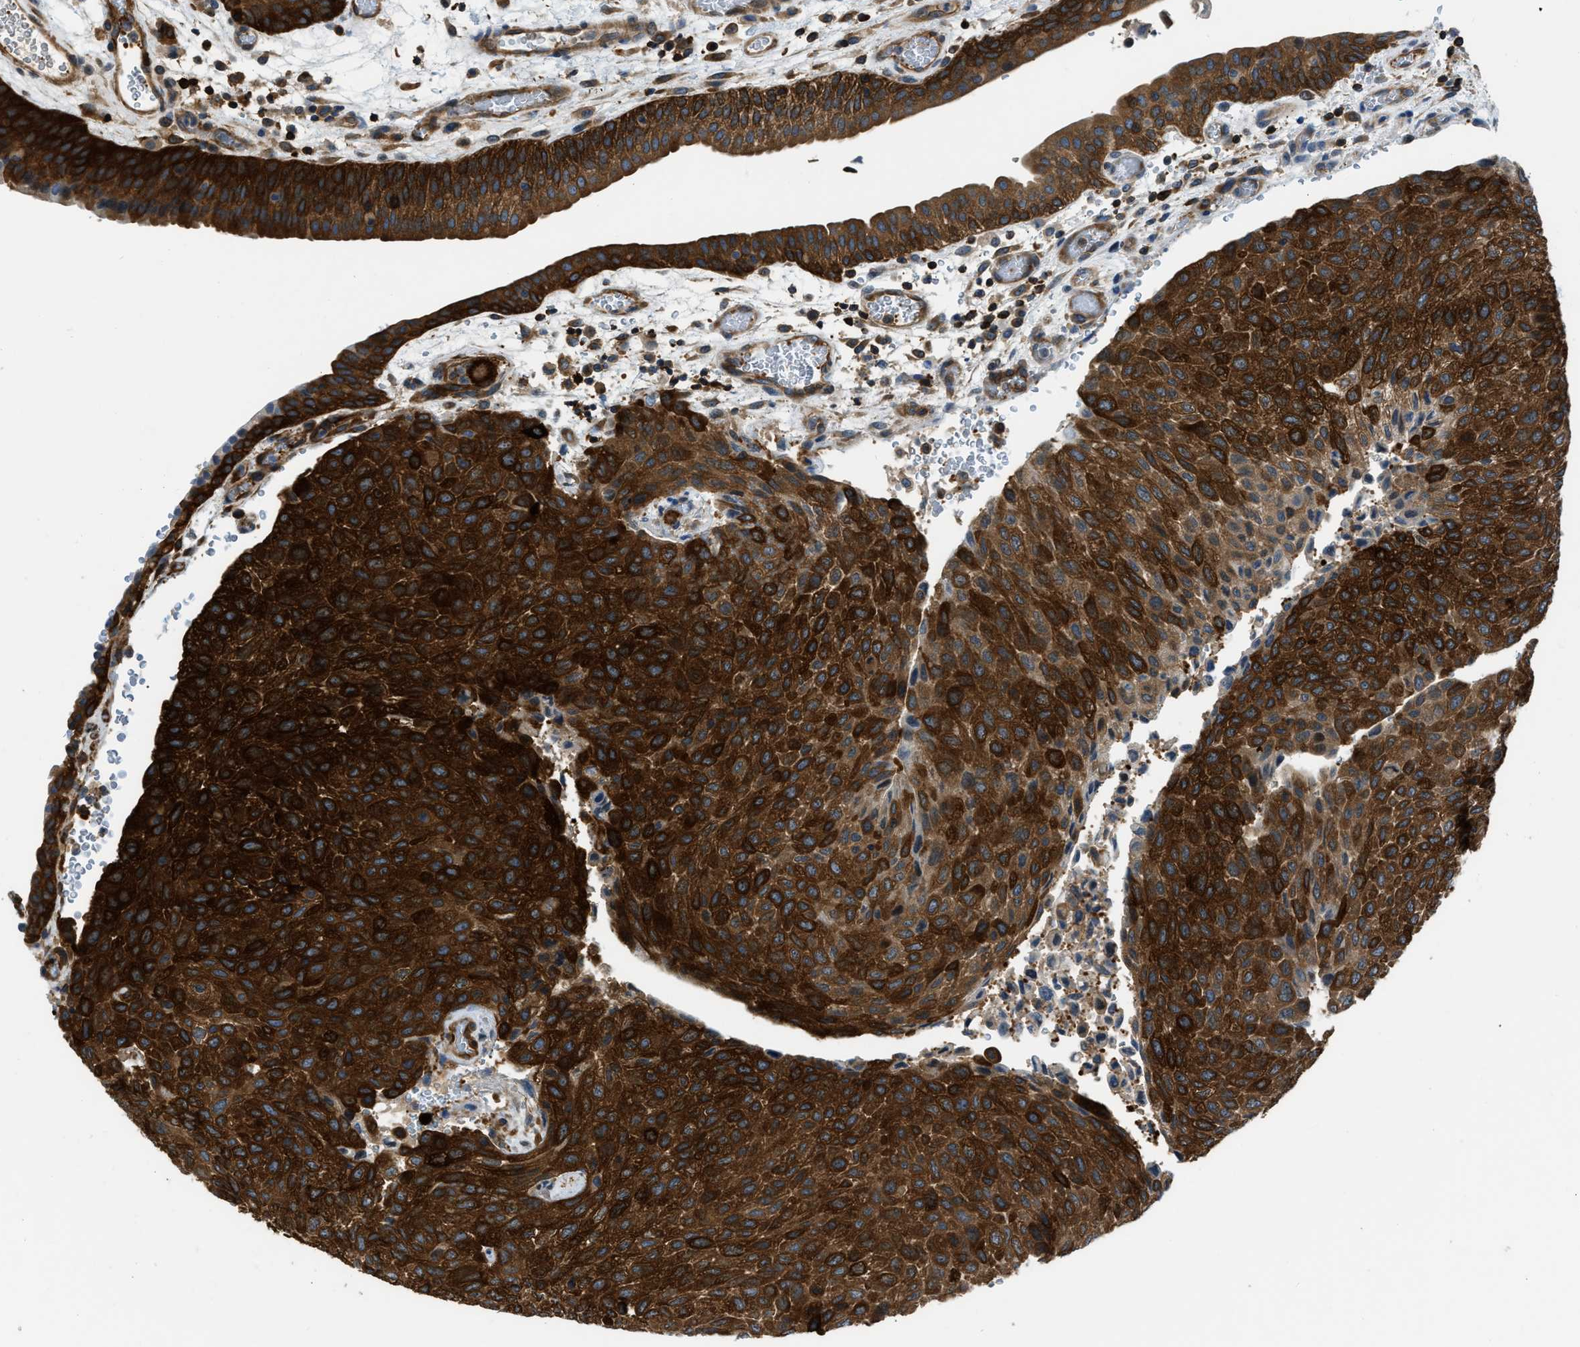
{"staining": {"intensity": "strong", "quantity": "25%-75%", "location": "cytoplasmic/membranous"}, "tissue": "urothelial cancer", "cell_type": "Tumor cells", "image_type": "cancer", "snomed": [{"axis": "morphology", "description": "Urothelial carcinoma, Low grade"}, {"axis": "morphology", "description": "Urothelial carcinoma, High grade"}, {"axis": "topography", "description": "Urinary bladder"}], "caption": "Urothelial carcinoma (high-grade) stained with DAB IHC displays high levels of strong cytoplasmic/membranous expression in about 25%-75% of tumor cells.", "gene": "PFKP", "patient": {"sex": "male", "age": 35}}